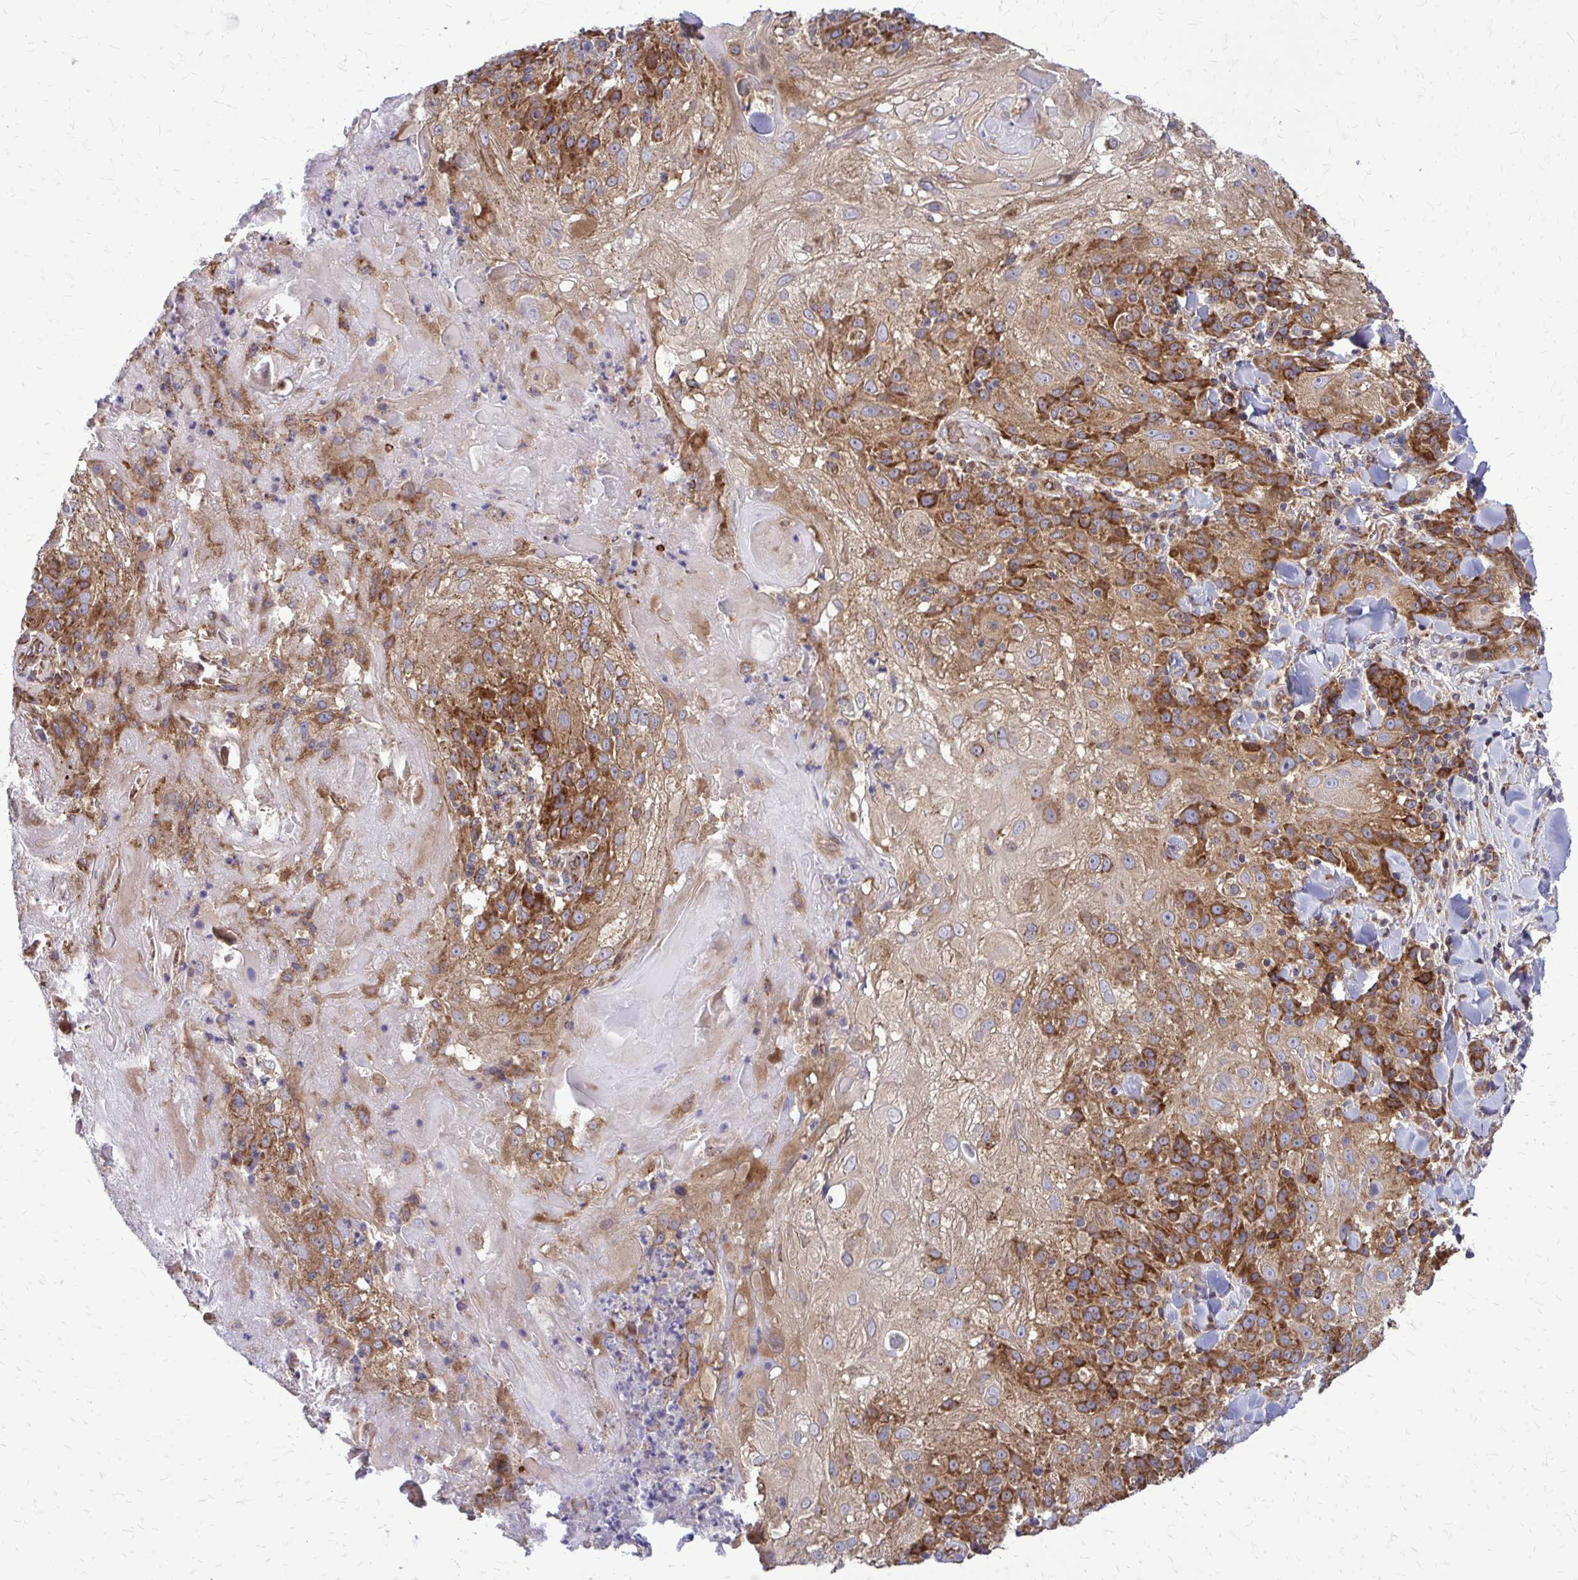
{"staining": {"intensity": "strong", "quantity": "25%-75%", "location": "cytoplasmic/membranous"}, "tissue": "skin cancer", "cell_type": "Tumor cells", "image_type": "cancer", "snomed": [{"axis": "morphology", "description": "Normal tissue, NOS"}, {"axis": "morphology", "description": "Squamous cell carcinoma, NOS"}, {"axis": "topography", "description": "Skin"}], "caption": "A high-resolution micrograph shows immunohistochemistry staining of squamous cell carcinoma (skin), which demonstrates strong cytoplasmic/membranous positivity in approximately 25%-75% of tumor cells. (Stains: DAB in brown, nuclei in blue, Microscopy: brightfield microscopy at high magnification).", "gene": "PDK4", "patient": {"sex": "female", "age": 83}}